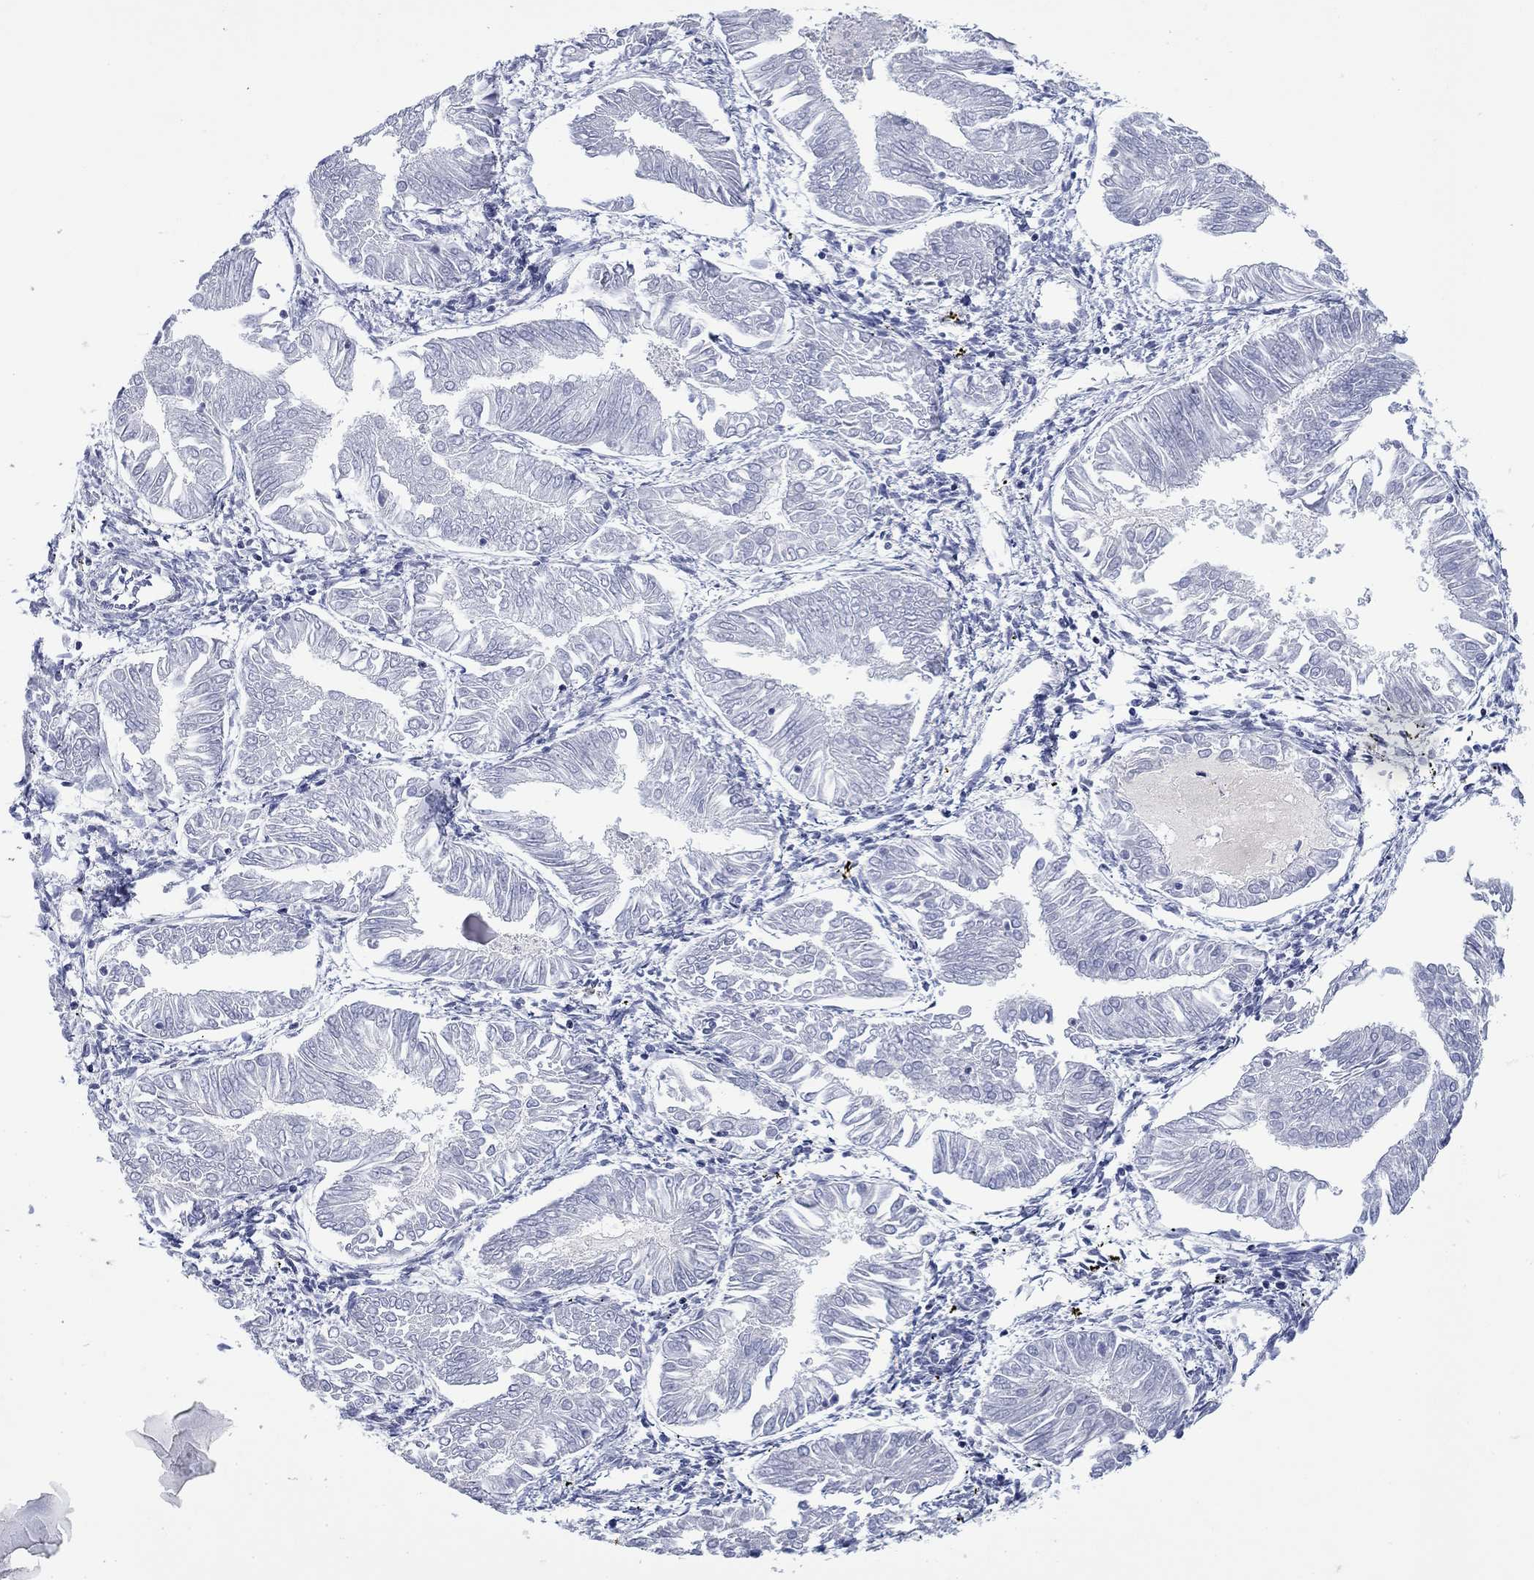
{"staining": {"intensity": "negative", "quantity": "none", "location": "none"}, "tissue": "endometrial cancer", "cell_type": "Tumor cells", "image_type": "cancer", "snomed": [{"axis": "morphology", "description": "Adenocarcinoma, NOS"}, {"axis": "topography", "description": "Endometrium"}], "caption": "This is an immunohistochemistry photomicrograph of human endometrial adenocarcinoma. There is no positivity in tumor cells.", "gene": "NPAS3", "patient": {"sex": "female", "age": 53}}